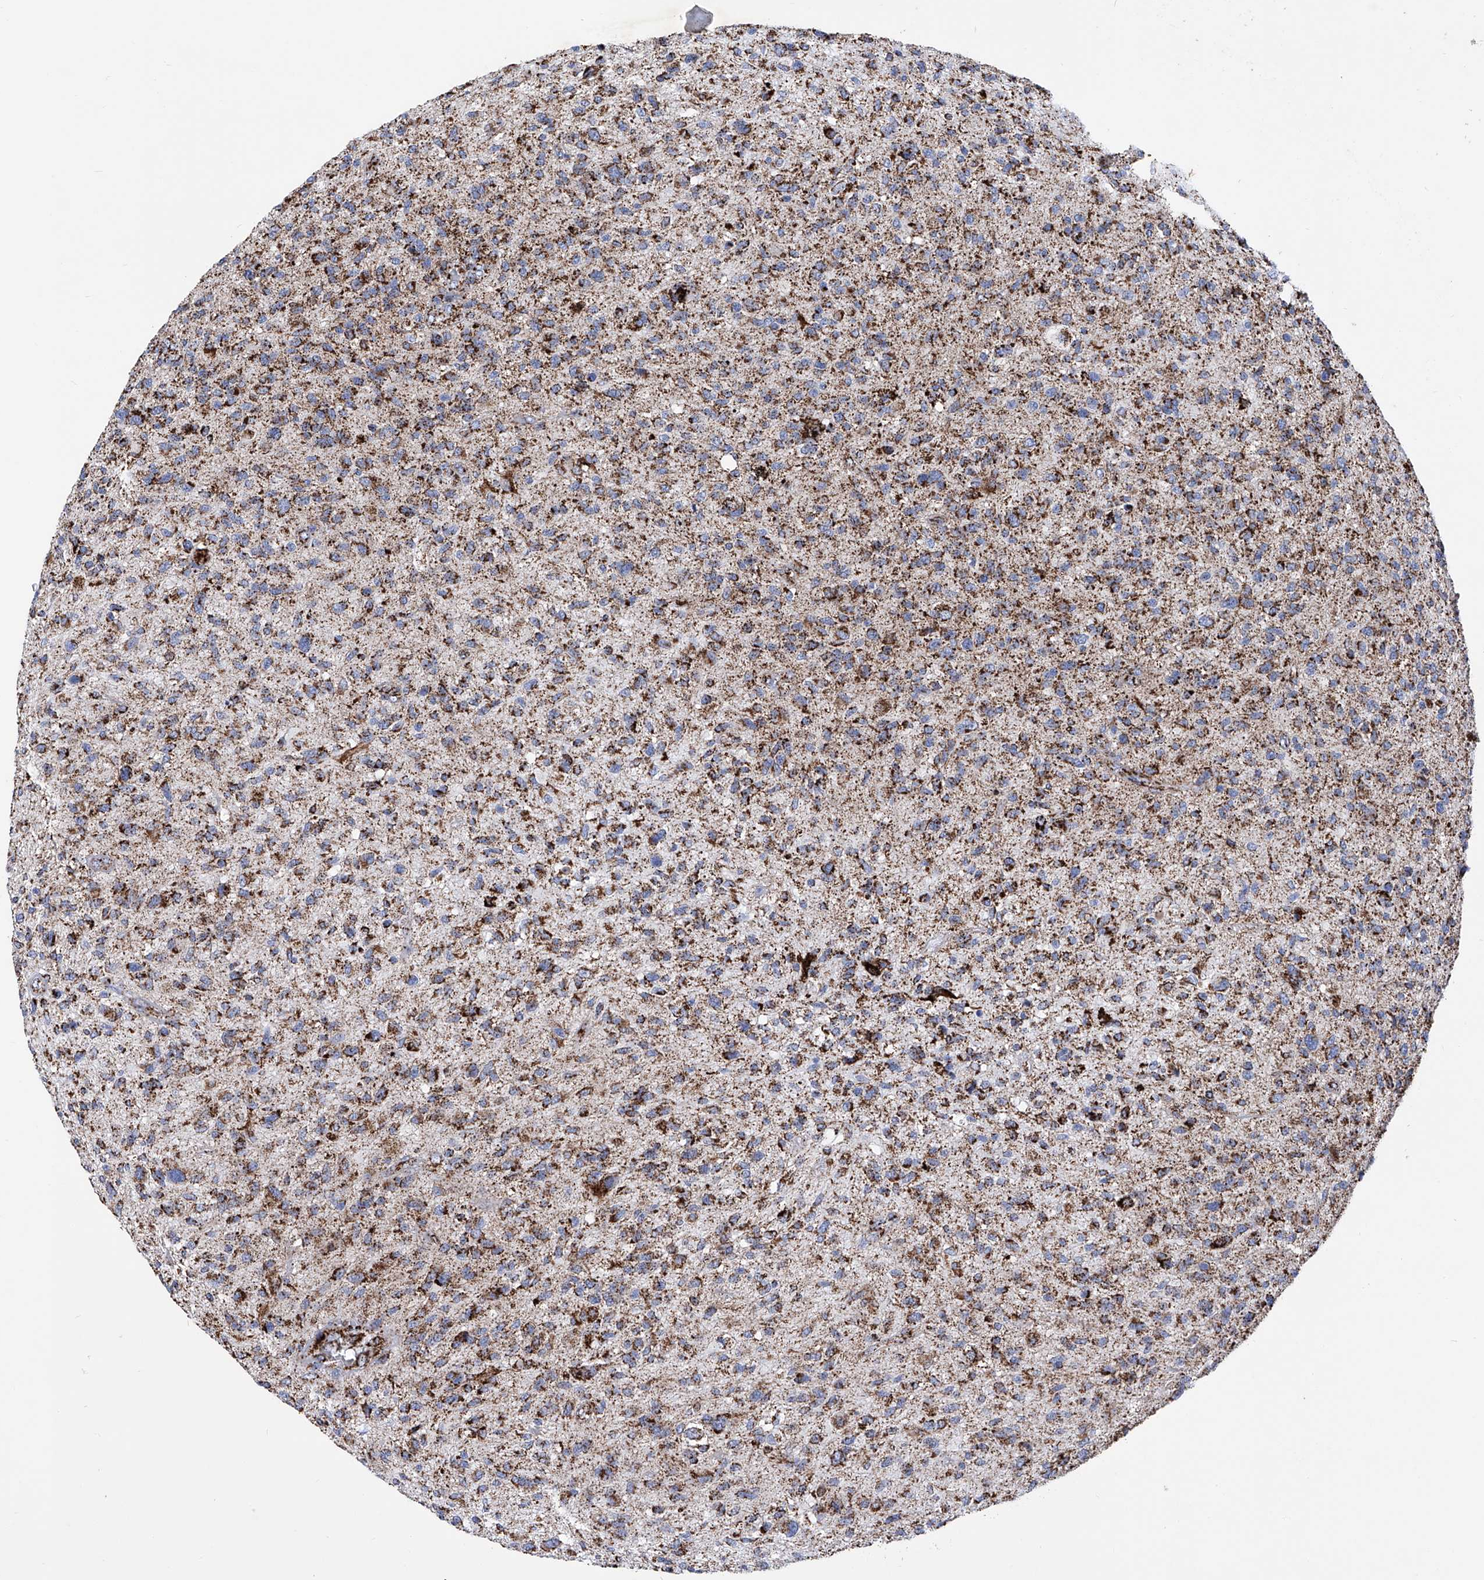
{"staining": {"intensity": "strong", "quantity": ">75%", "location": "cytoplasmic/membranous"}, "tissue": "glioma", "cell_type": "Tumor cells", "image_type": "cancer", "snomed": [{"axis": "morphology", "description": "Glioma, malignant, High grade"}, {"axis": "topography", "description": "Brain"}], "caption": "There is high levels of strong cytoplasmic/membranous positivity in tumor cells of glioma, as demonstrated by immunohistochemical staining (brown color).", "gene": "ATP5PF", "patient": {"sex": "male", "age": 47}}